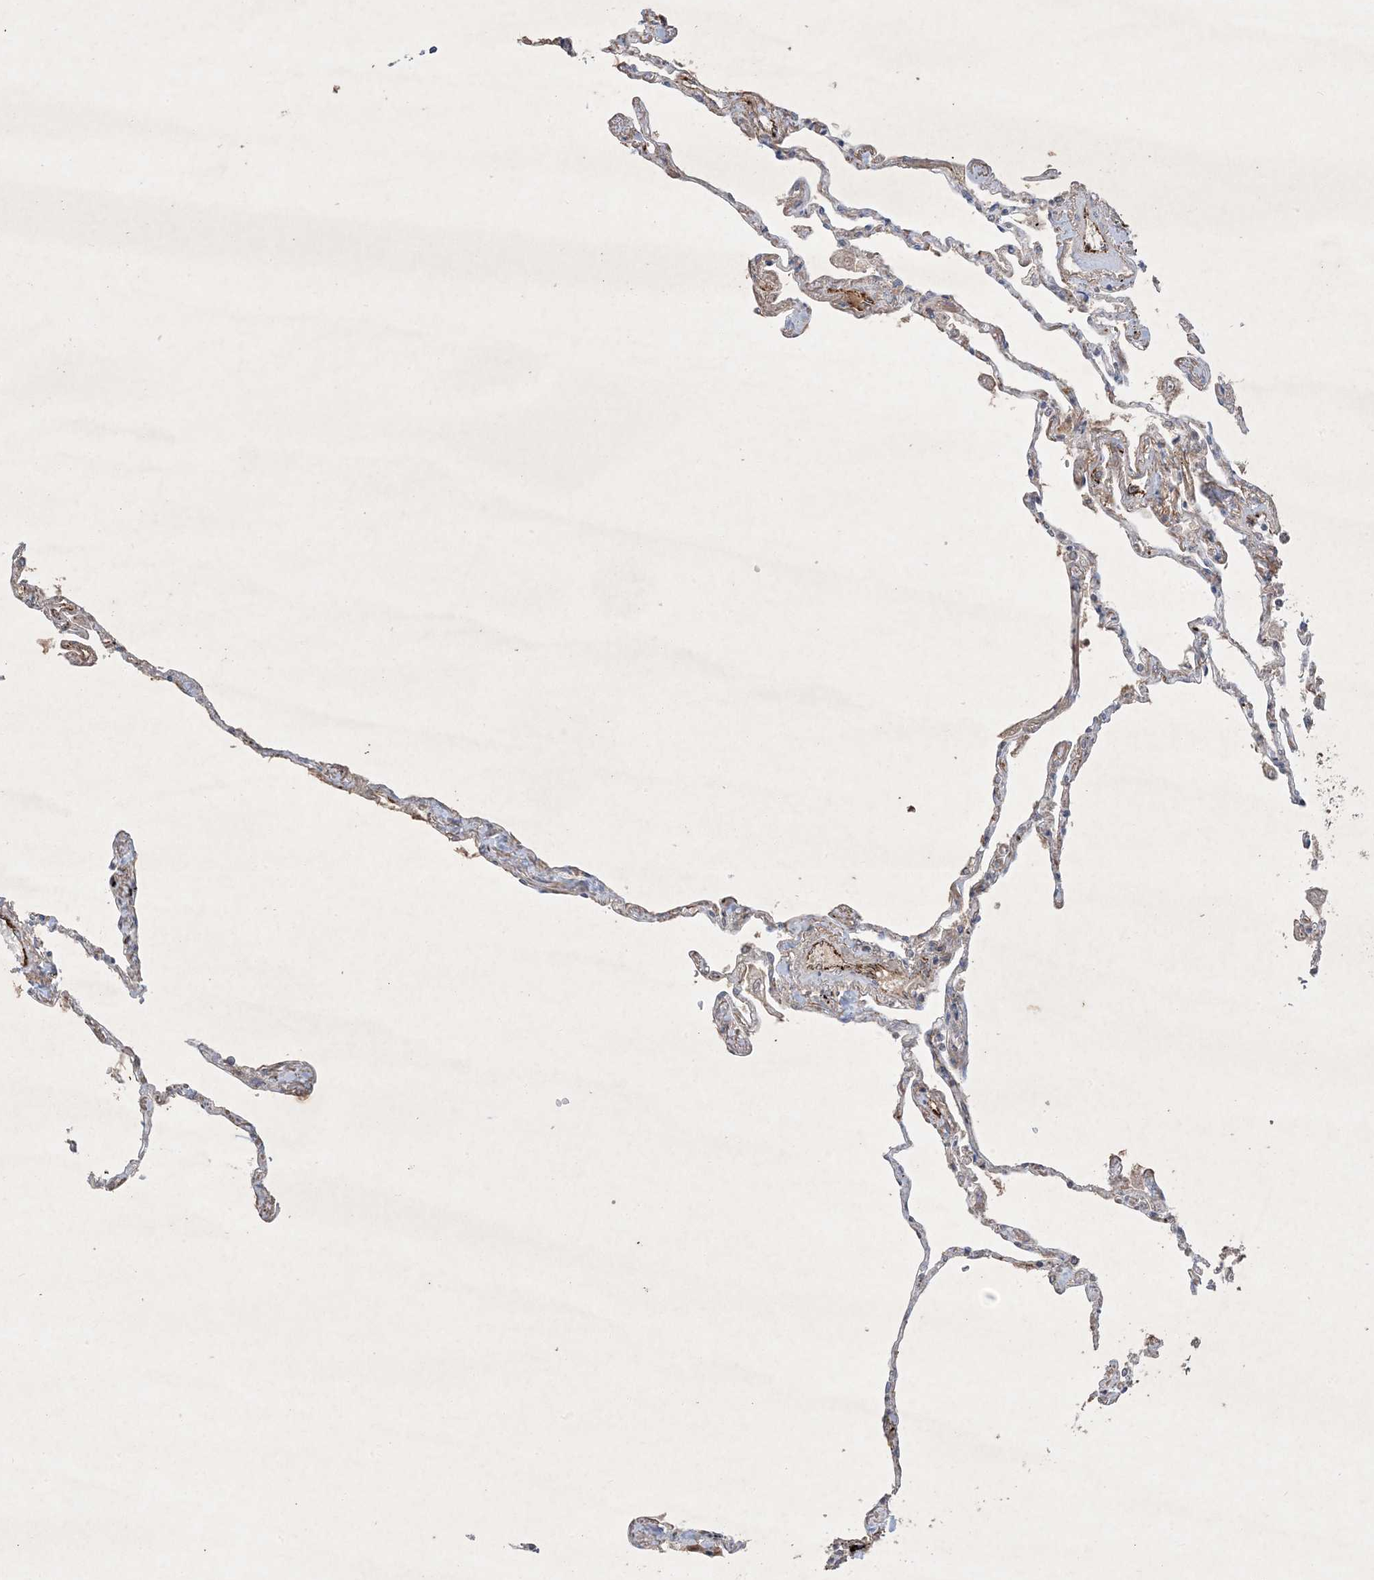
{"staining": {"intensity": "weak", "quantity": "<25%", "location": "cytoplasmic/membranous"}, "tissue": "lung", "cell_type": "Alveolar cells", "image_type": "normal", "snomed": [{"axis": "morphology", "description": "Normal tissue, NOS"}, {"axis": "topography", "description": "Lung"}], "caption": "DAB immunohistochemical staining of normal human lung exhibits no significant expression in alveolar cells. Brightfield microscopy of immunohistochemistry (IHC) stained with DAB (3,3'-diaminobenzidine) (brown) and hematoxylin (blue), captured at high magnification.", "gene": "PRSS36", "patient": {"sex": "female", "age": 67}}